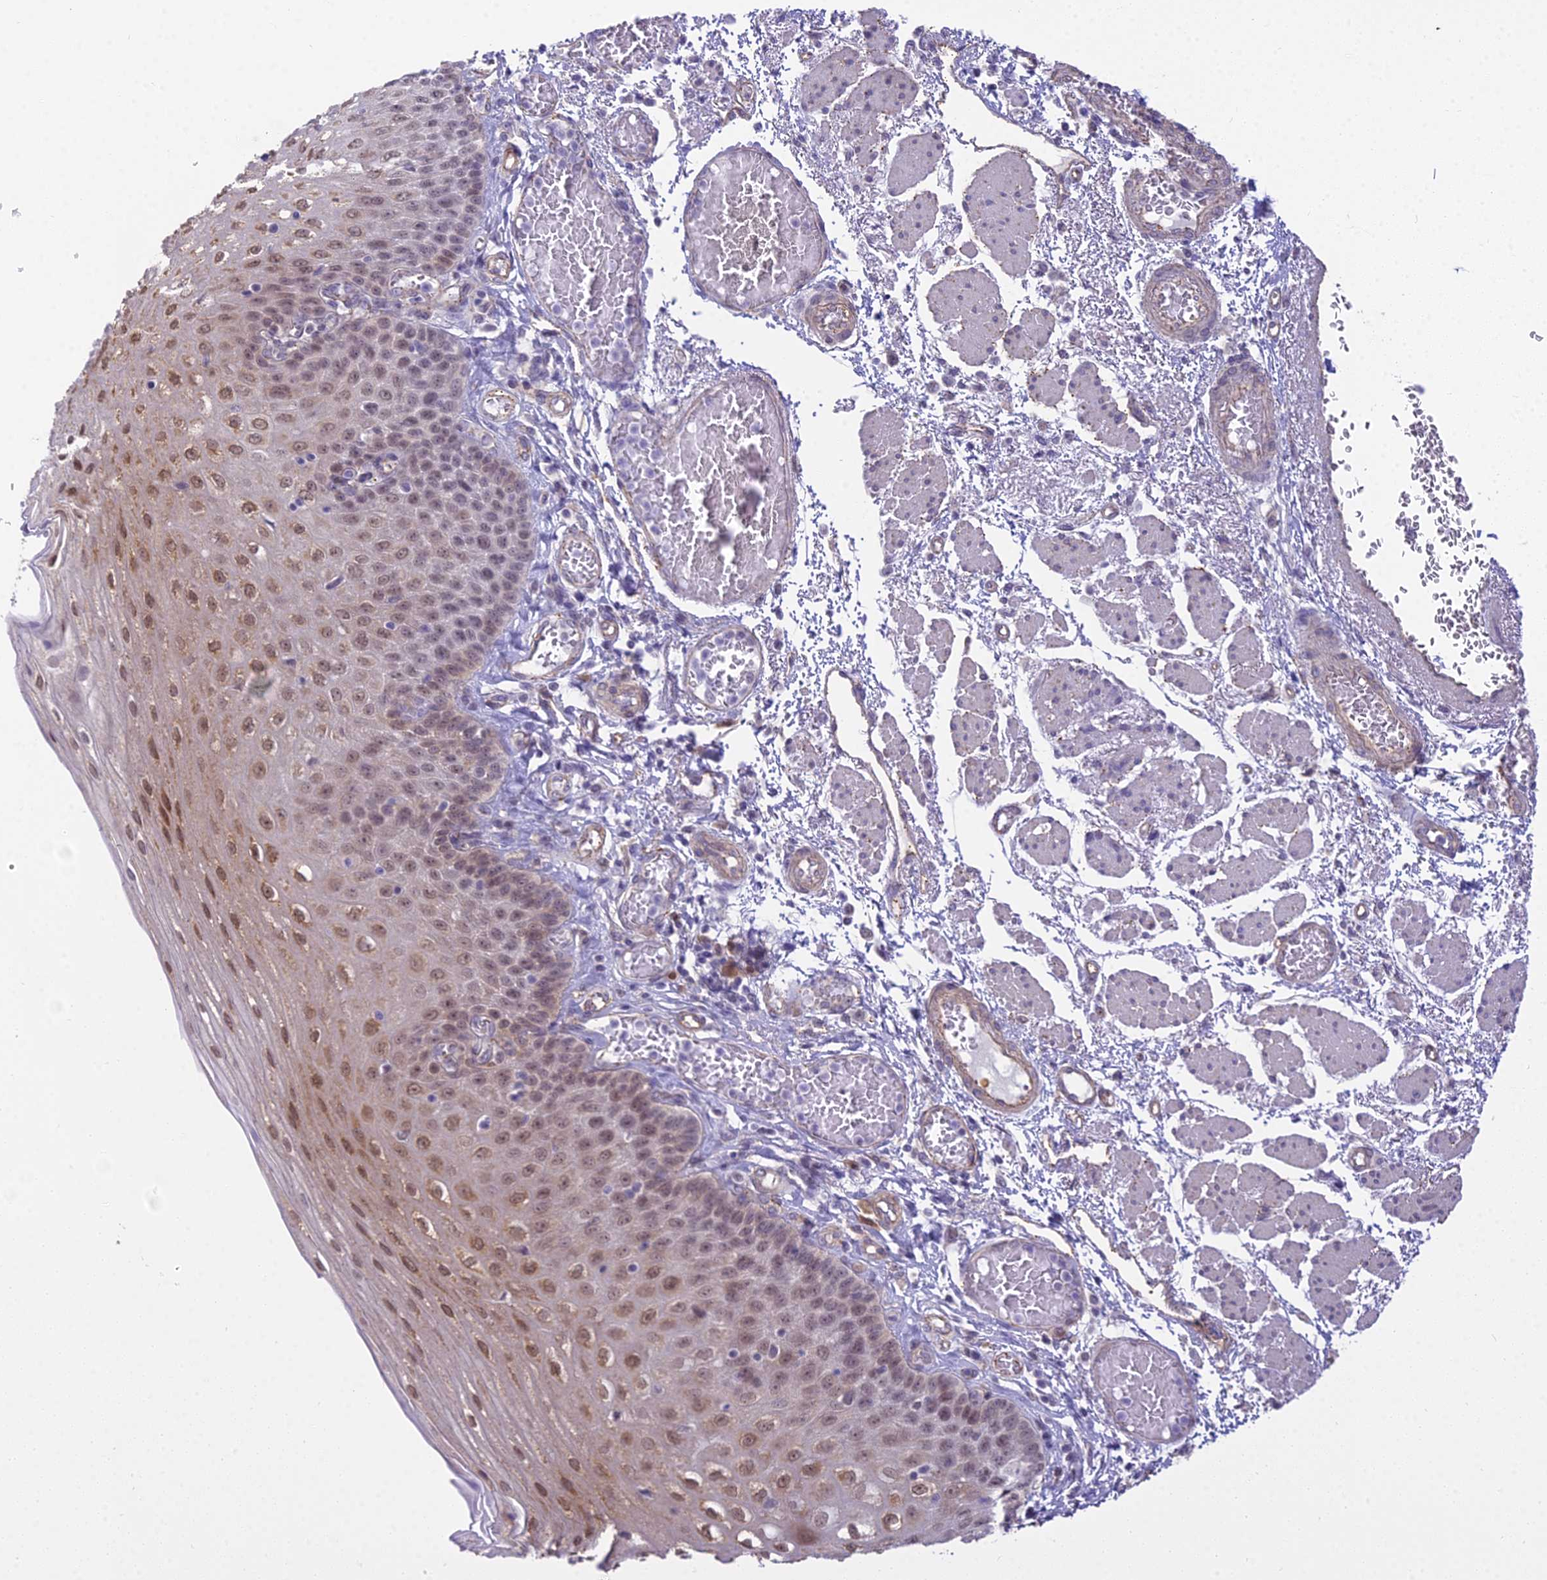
{"staining": {"intensity": "moderate", "quantity": ">75%", "location": "nuclear"}, "tissue": "esophagus", "cell_type": "Squamous epithelial cells", "image_type": "normal", "snomed": [{"axis": "morphology", "description": "Normal tissue, NOS"}, {"axis": "topography", "description": "Esophagus"}], "caption": "IHC (DAB) staining of benign human esophagus exhibits moderate nuclear protein expression in approximately >75% of squamous epithelial cells.", "gene": "BLNK", "patient": {"sex": "male", "age": 81}}